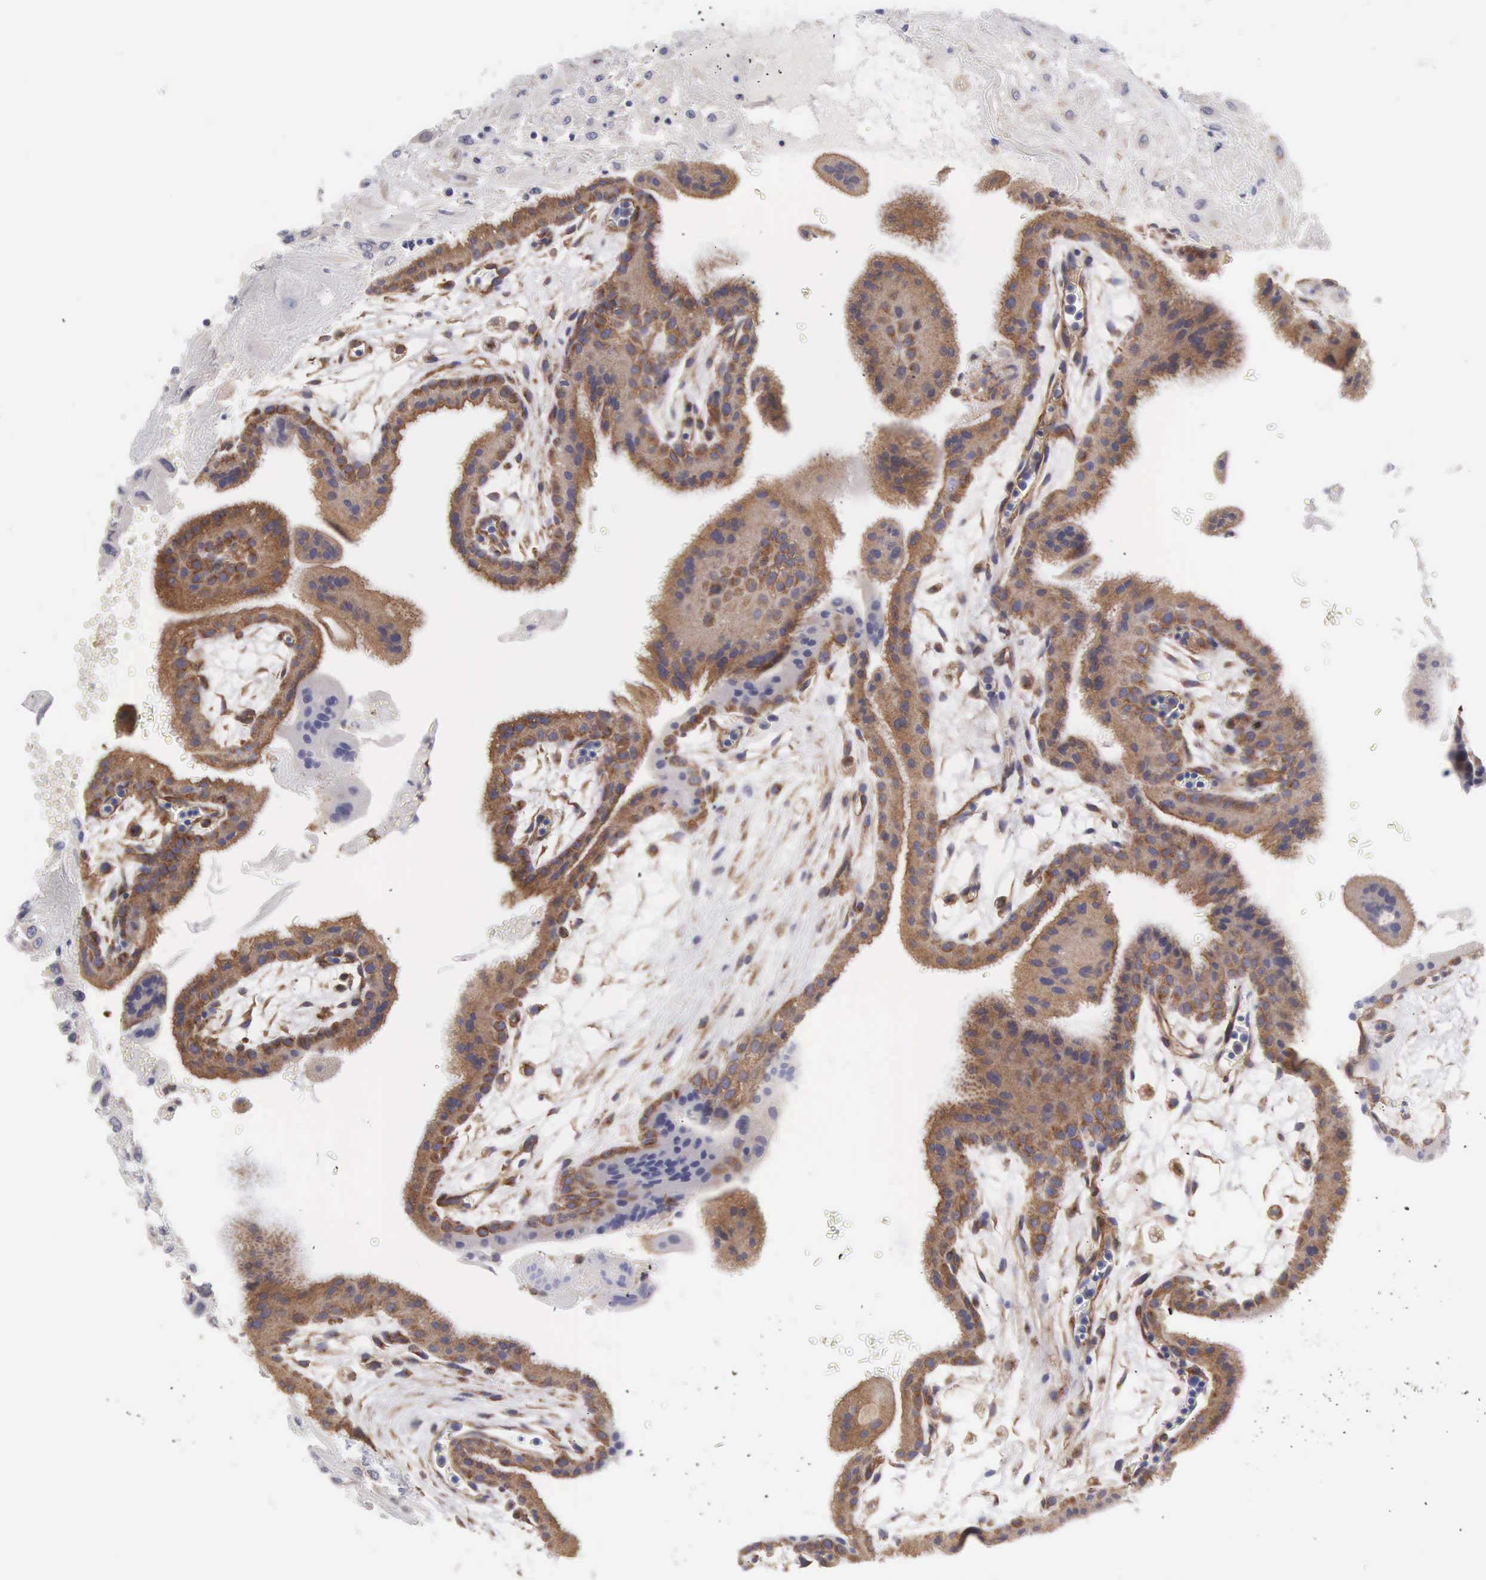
{"staining": {"intensity": "moderate", "quantity": "25%-75%", "location": "cytoplasmic/membranous"}, "tissue": "placenta", "cell_type": "Trophoblastic cells", "image_type": "normal", "snomed": [{"axis": "morphology", "description": "Normal tissue, NOS"}, {"axis": "topography", "description": "Placenta"}], "caption": "This histopathology image reveals IHC staining of benign placenta, with medium moderate cytoplasmic/membranous positivity in about 25%-75% of trophoblastic cells.", "gene": "SLITRK4", "patient": {"sex": "female", "age": 35}}